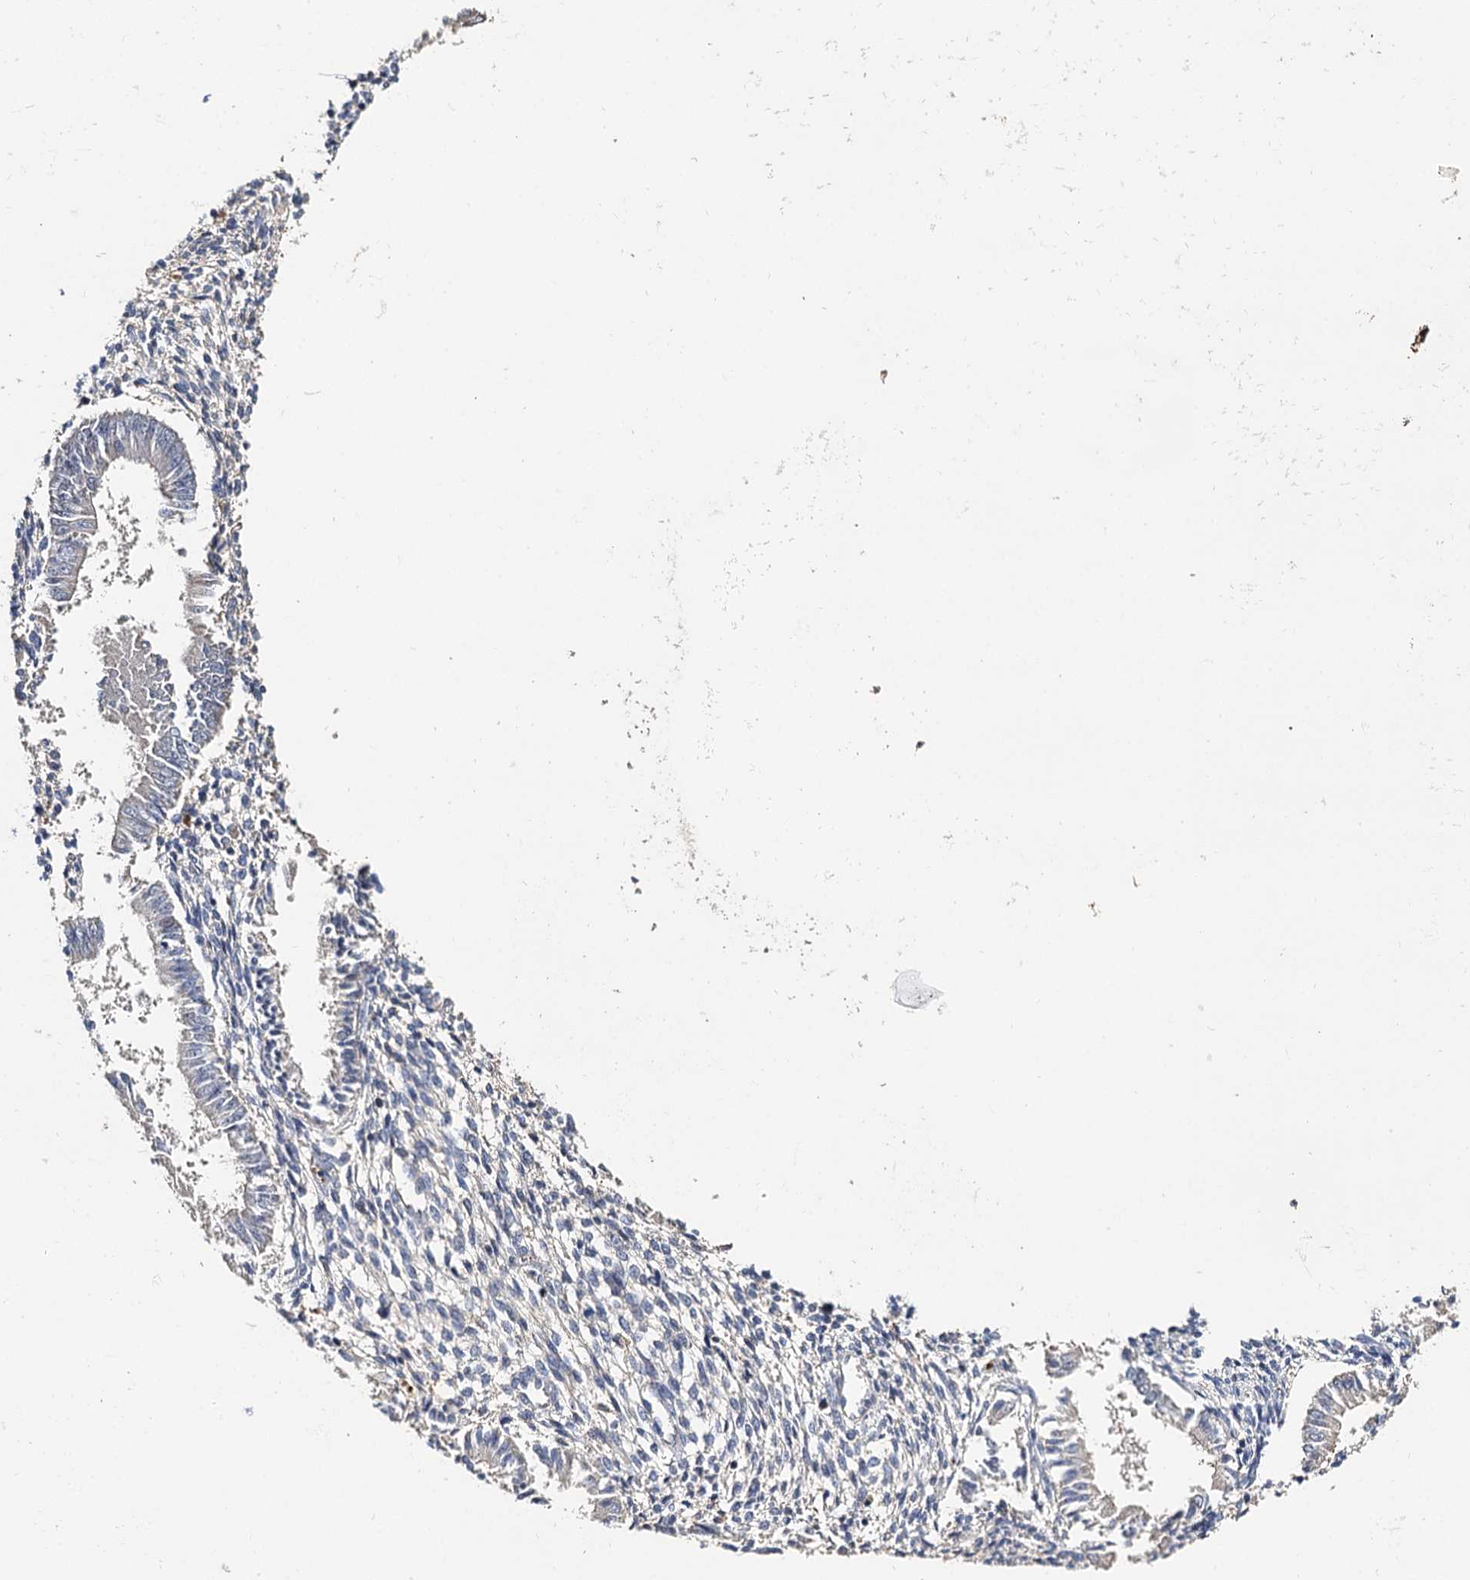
{"staining": {"intensity": "negative", "quantity": "none", "location": "none"}, "tissue": "endometrium", "cell_type": "Cells in endometrial stroma", "image_type": "normal", "snomed": [{"axis": "morphology", "description": "Normal tissue, NOS"}, {"axis": "topography", "description": "Uterus"}, {"axis": "topography", "description": "Endometrium"}], "caption": "The photomicrograph exhibits no staining of cells in endometrial stroma in unremarkable endometrium. Nuclei are stained in blue.", "gene": "DNAH6", "patient": {"sex": "female", "age": 48}}